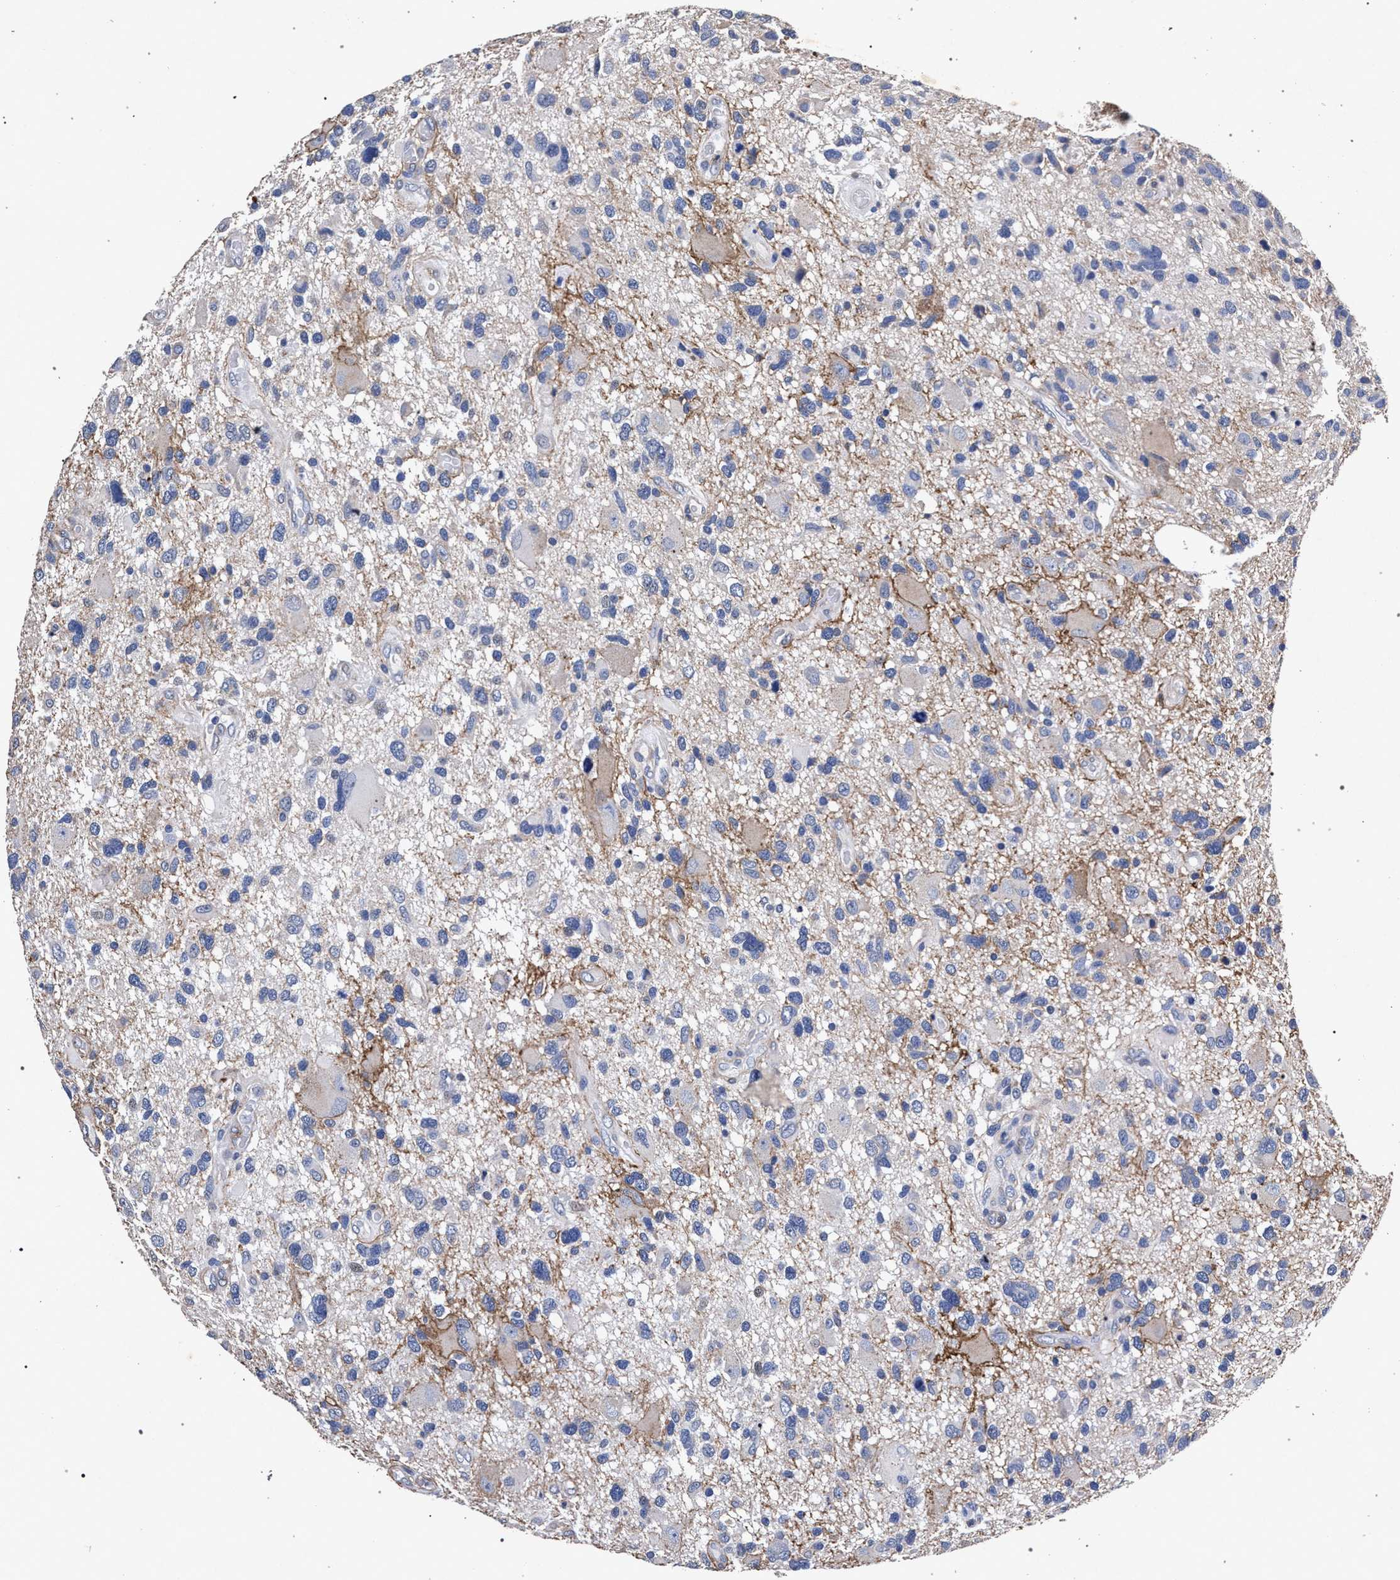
{"staining": {"intensity": "weak", "quantity": "<25%", "location": "cytoplasmic/membranous"}, "tissue": "glioma", "cell_type": "Tumor cells", "image_type": "cancer", "snomed": [{"axis": "morphology", "description": "Glioma, malignant, High grade"}, {"axis": "topography", "description": "Brain"}], "caption": "Immunohistochemistry of human glioma exhibits no staining in tumor cells. (DAB (3,3'-diaminobenzidine) immunohistochemistry (IHC) with hematoxylin counter stain).", "gene": "ATP1A2", "patient": {"sex": "male", "age": 33}}